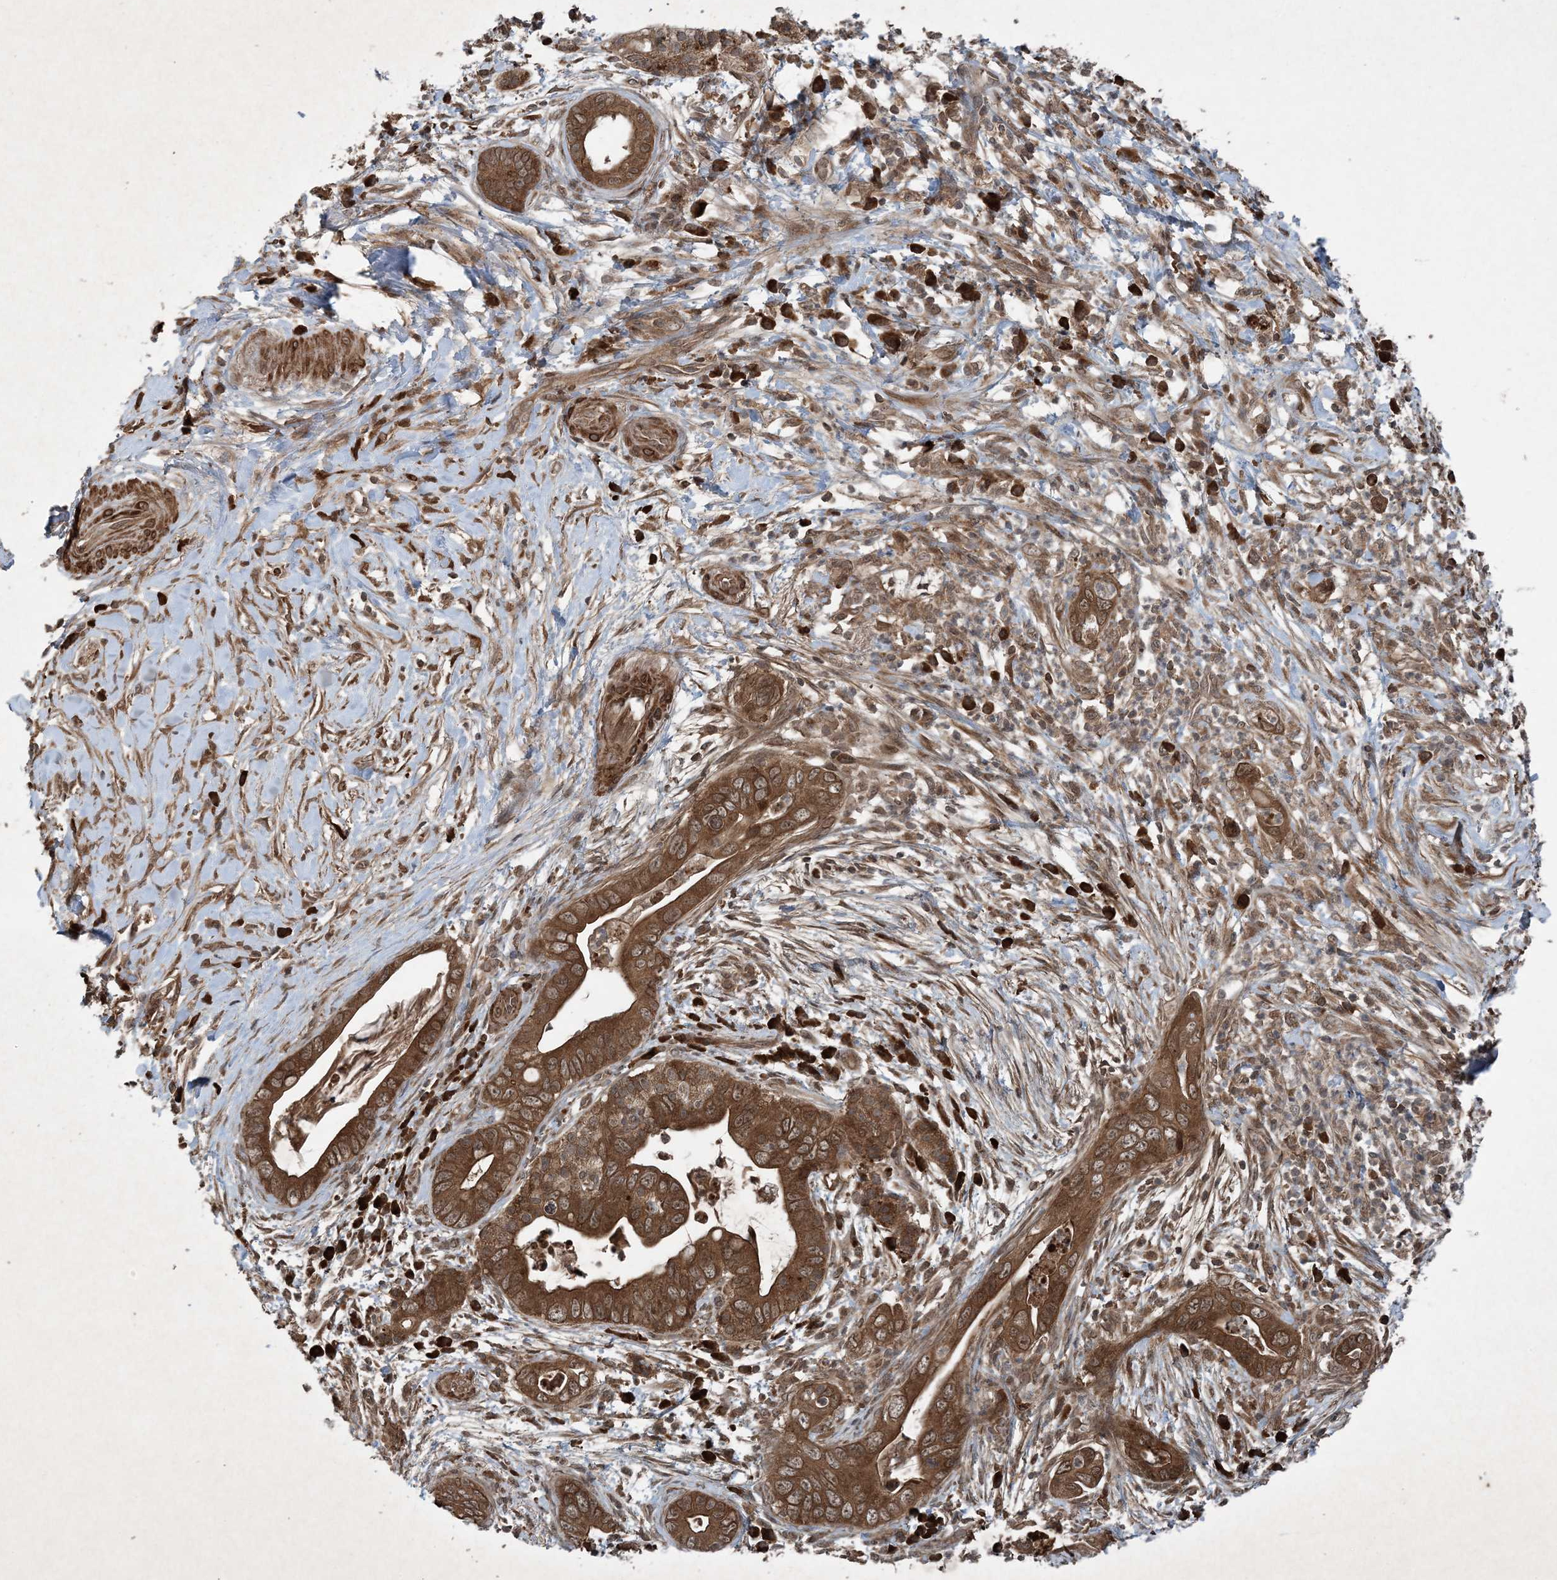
{"staining": {"intensity": "strong", "quantity": ">75%", "location": "cytoplasmic/membranous"}, "tissue": "pancreatic cancer", "cell_type": "Tumor cells", "image_type": "cancer", "snomed": [{"axis": "morphology", "description": "Adenocarcinoma, NOS"}, {"axis": "topography", "description": "Pancreas"}], "caption": "Immunohistochemistry (IHC) image of neoplastic tissue: pancreatic adenocarcinoma stained using immunohistochemistry (IHC) exhibits high levels of strong protein expression localized specifically in the cytoplasmic/membranous of tumor cells, appearing as a cytoplasmic/membranous brown color.", "gene": "GNG5", "patient": {"sex": "male", "age": 75}}